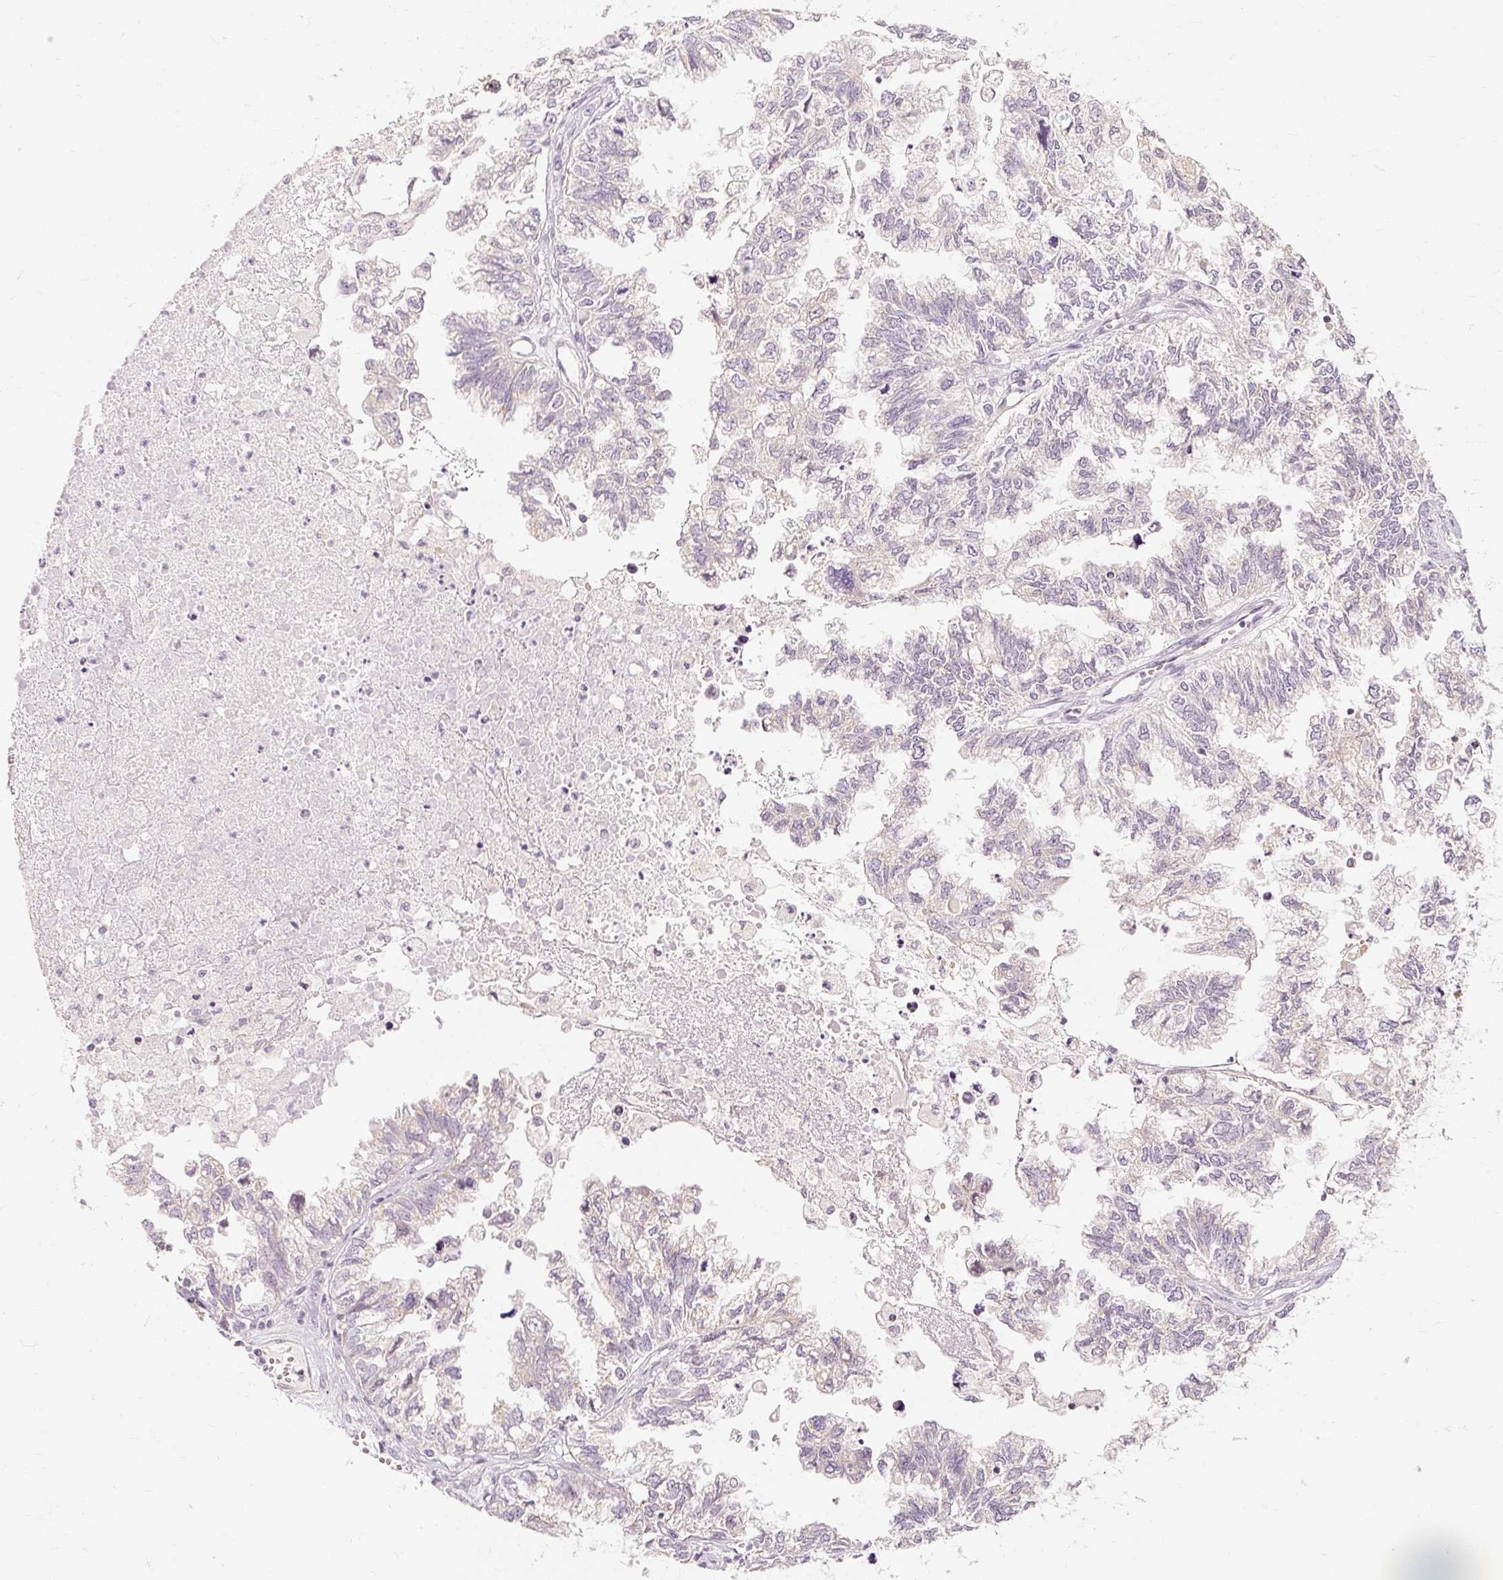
{"staining": {"intensity": "weak", "quantity": "<25%", "location": "cytoplasmic/membranous"}, "tissue": "ovarian cancer", "cell_type": "Tumor cells", "image_type": "cancer", "snomed": [{"axis": "morphology", "description": "Cystadenocarcinoma, mucinous, NOS"}, {"axis": "topography", "description": "Ovary"}], "caption": "There is no significant positivity in tumor cells of ovarian cancer.", "gene": "CAPN3", "patient": {"sex": "female", "age": 72}}